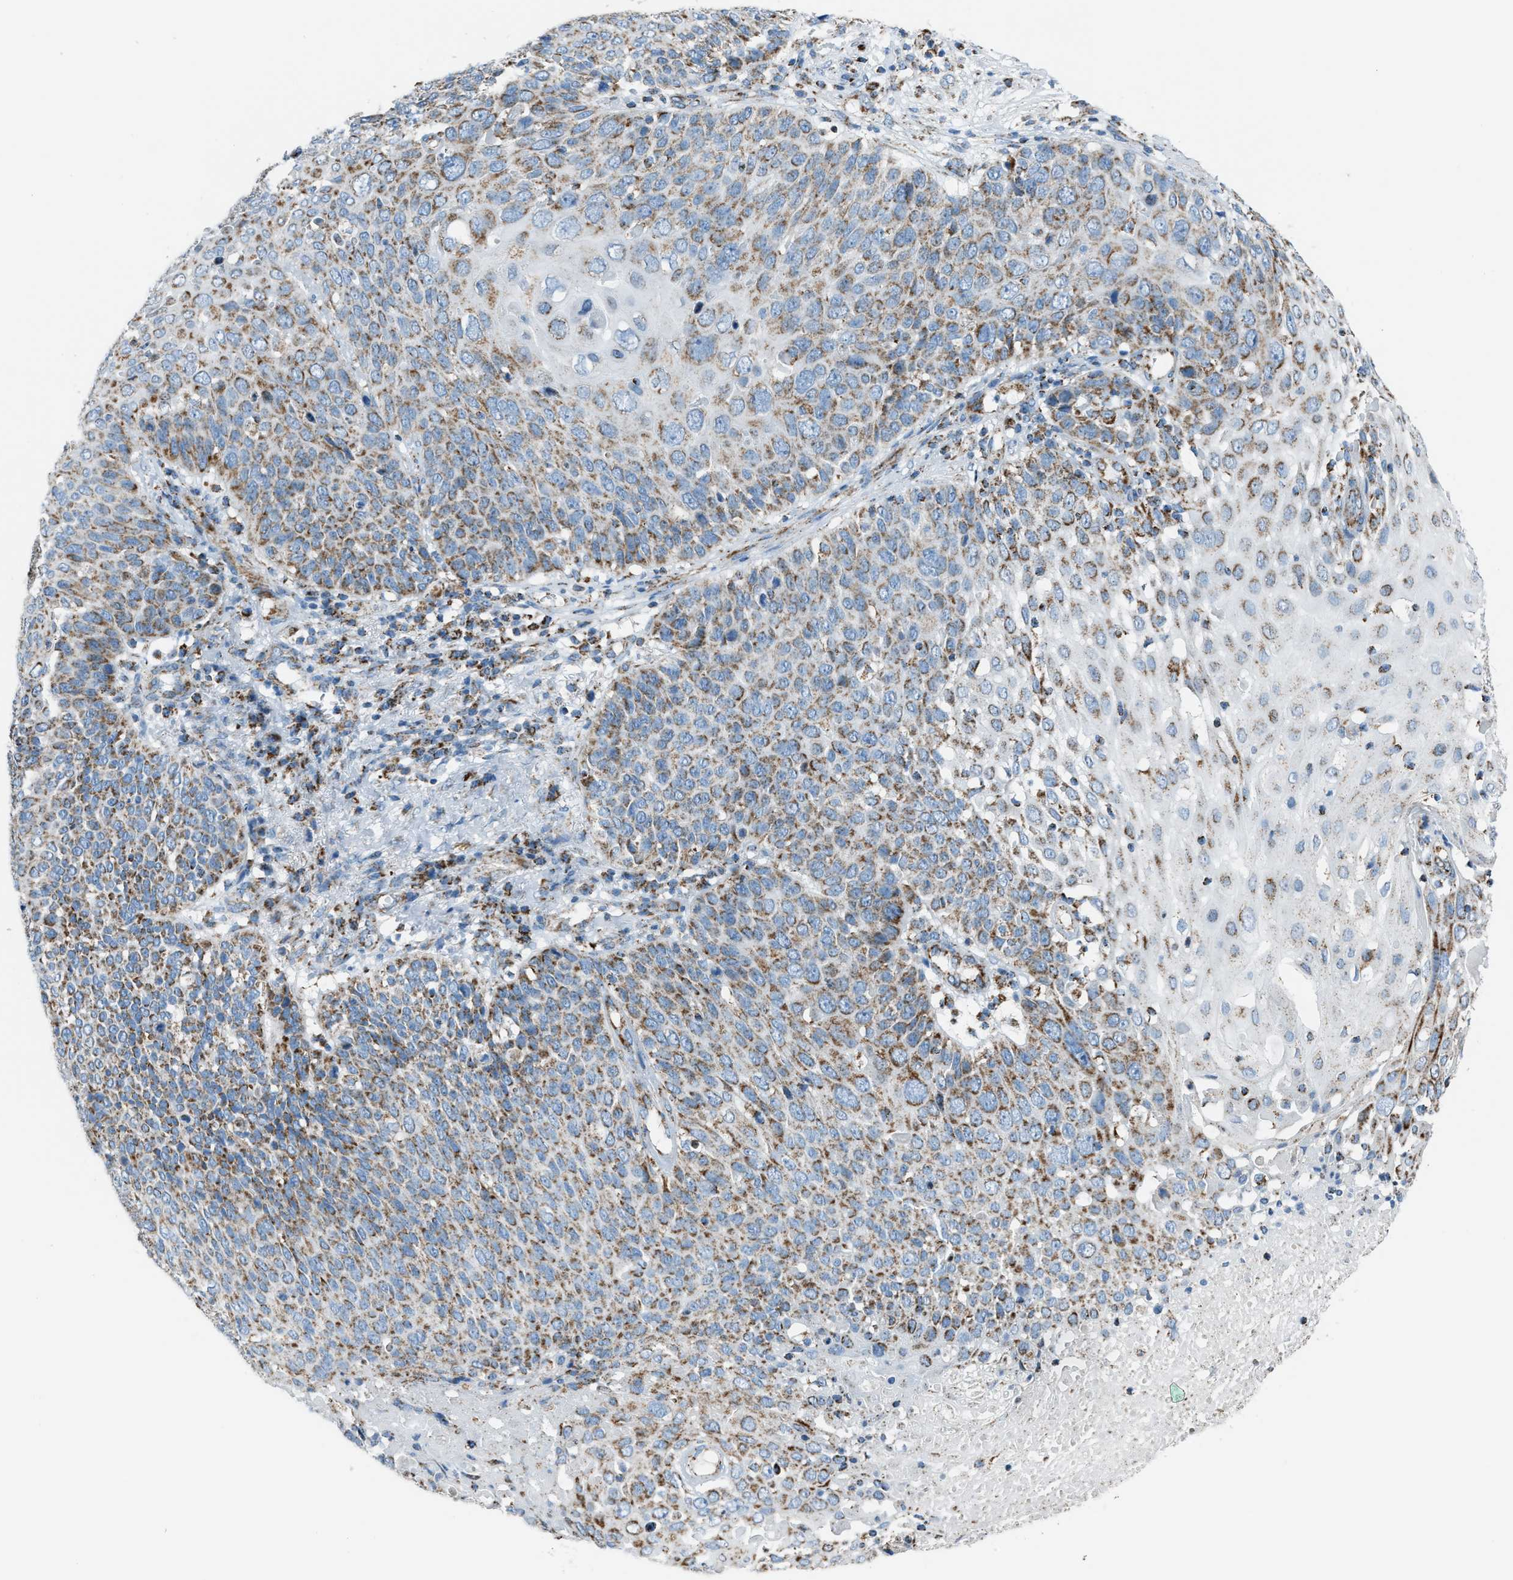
{"staining": {"intensity": "moderate", "quantity": ">75%", "location": "cytoplasmic/membranous"}, "tissue": "cervical cancer", "cell_type": "Tumor cells", "image_type": "cancer", "snomed": [{"axis": "morphology", "description": "Squamous cell carcinoma, NOS"}, {"axis": "topography", "description": "Cervix"}], "caption": "Protein expression analysis of human cervical squamous cell carcinoma reveals moderate cytoplasmic/membranous positivity in approximately >75% of tumor cells. Nuclei are stained in blue.", "gene": "MDH2", "patient": {"sex": "female", "age": 74}}